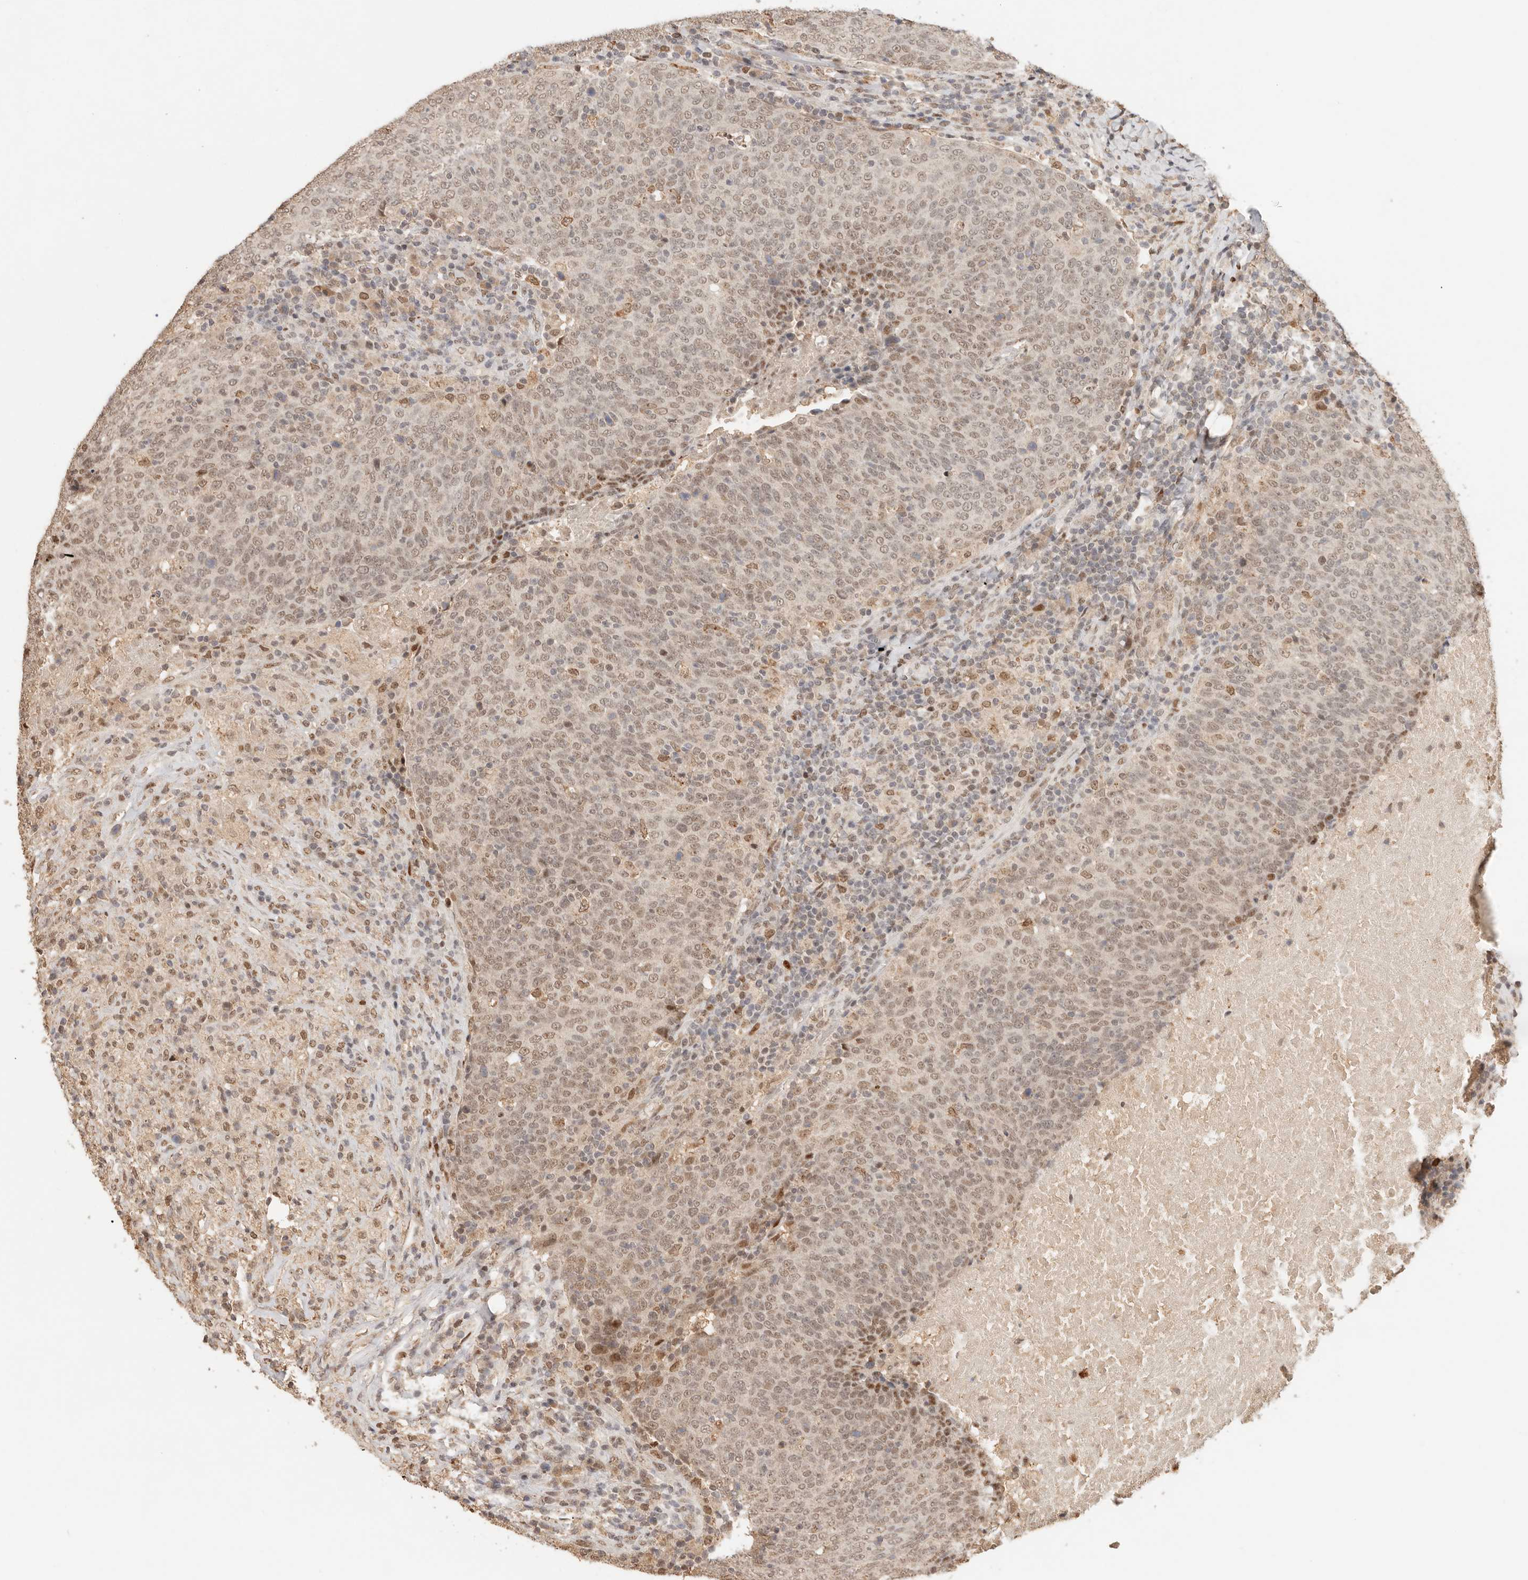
{"staining": {"intensity": "moderate", "quantity": ">75%", "location": "nuclear"}, "tissue": "head and neck cancer", "cell_type": "Tumor cells", "image_type": "cancer", "snomed": [{"axis": "morphology", "description": "Squamous cell carcinoma, NOS"}, {"axis": "morphology", "description": "Squamous cell carcinoma, metastatic, NOS"}, {"axis": "topography", "description": "Lymph node"}, {"axis": "topography", "description": "Head-Neck"}], "caption": "An immunohistochemistry micrograph of neoplastic tissue is shown. Protein staining in brown highlights moderate nuclear positivity in squamous cell carcinoma (head and neck) within tumor cells.", "gene": "NPAS2", "patient": {"sex": "male", "age": 62}}